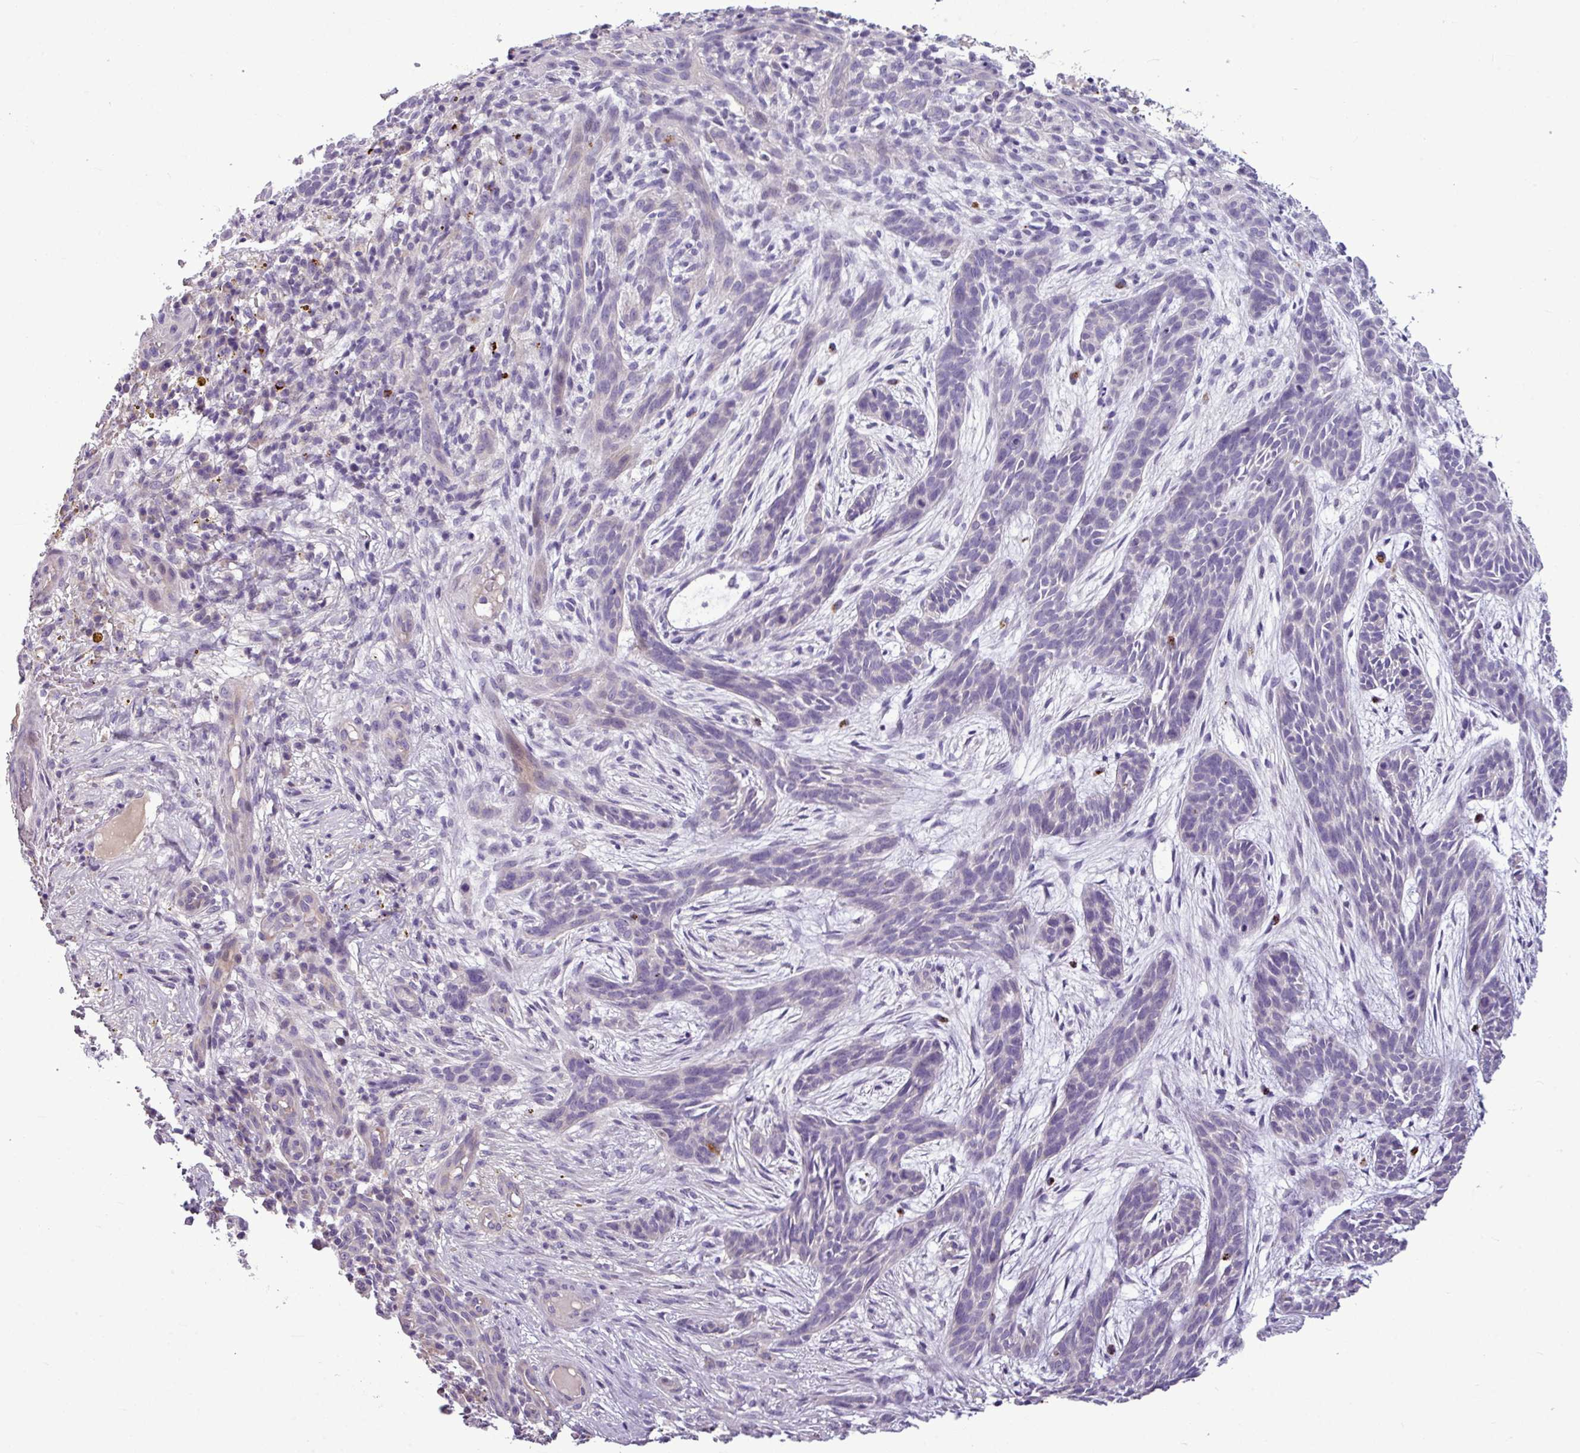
{"staining": {"intensity": "negative", "quantity": "none", "location": "none"}, "tissue": "skin cancer", "cell_type": "Tumor cells", "image_type": "cancer", "snomed": [{"axis": "morphology", "description": "Basal cell carcinoma"}, {"axis": "topography", "description": "Skin"}], "caption": "Histopathology image shows no protein staining in tumor cells of skin cancer (basal cell carcinoma) tissue.", "gene": "IL17A", "patient": {"sex": "male", "age": 89}}